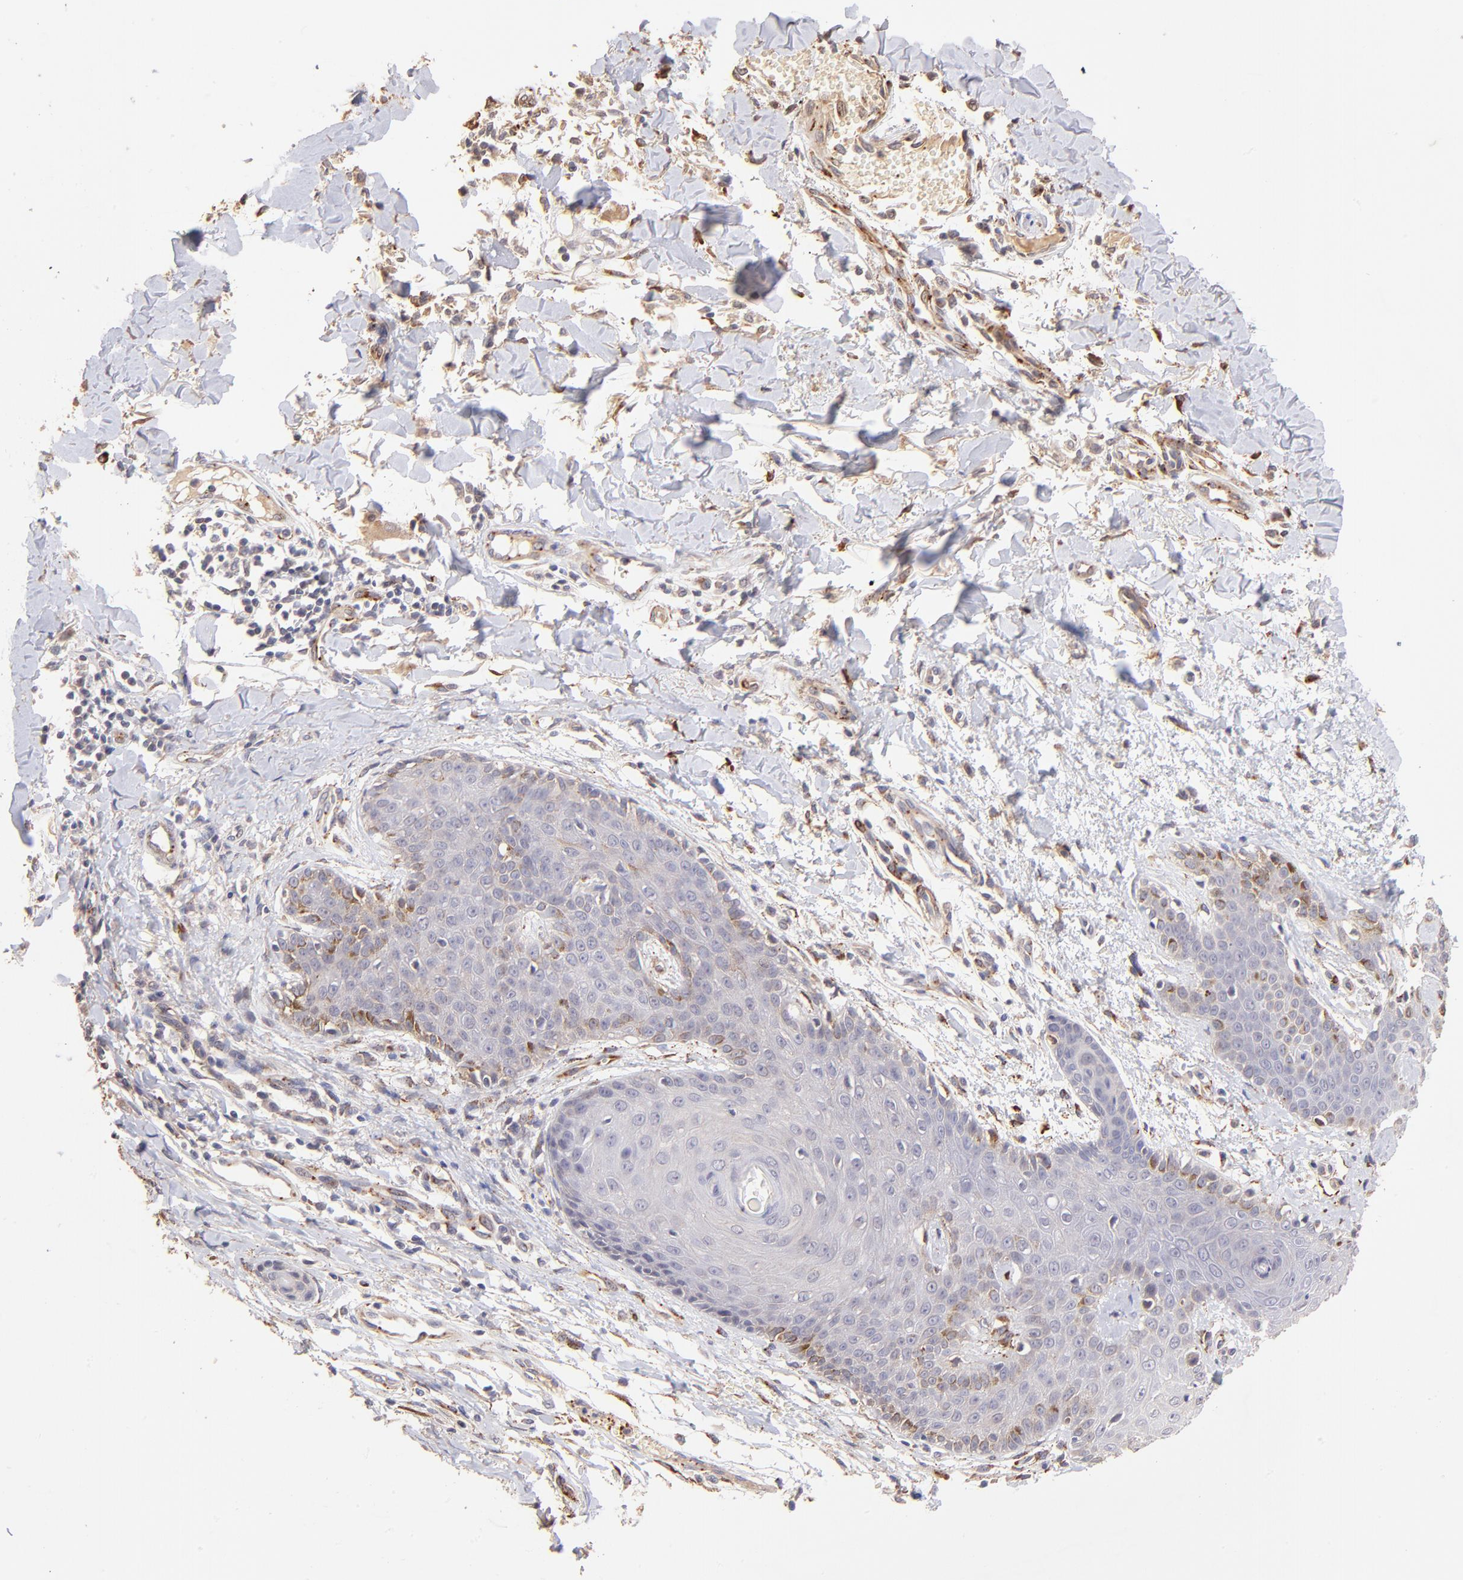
{"staining": {"intensity": "moderate", "quantity": "<25%", "location": "cytoplasmic/membranous"}, "tissue": "skin cancer", "cell_type": "Tumor cells", "image_type": "cancer", "snomed": [{"axis": "morphology", "description": "Basal cell carcinoma"}, {"axis": "topography", "description": "Skin"}], "caption": "A low amount of moderate cytoplasmic/membranous staining is present in about <25% of tumor cells in skin basal cell carcinoma tissue. Ihc stains the protein in brown and the nuclei are stained blue.", "gene": "SPARC", "patient": {"sex": "male", "age": 67}}